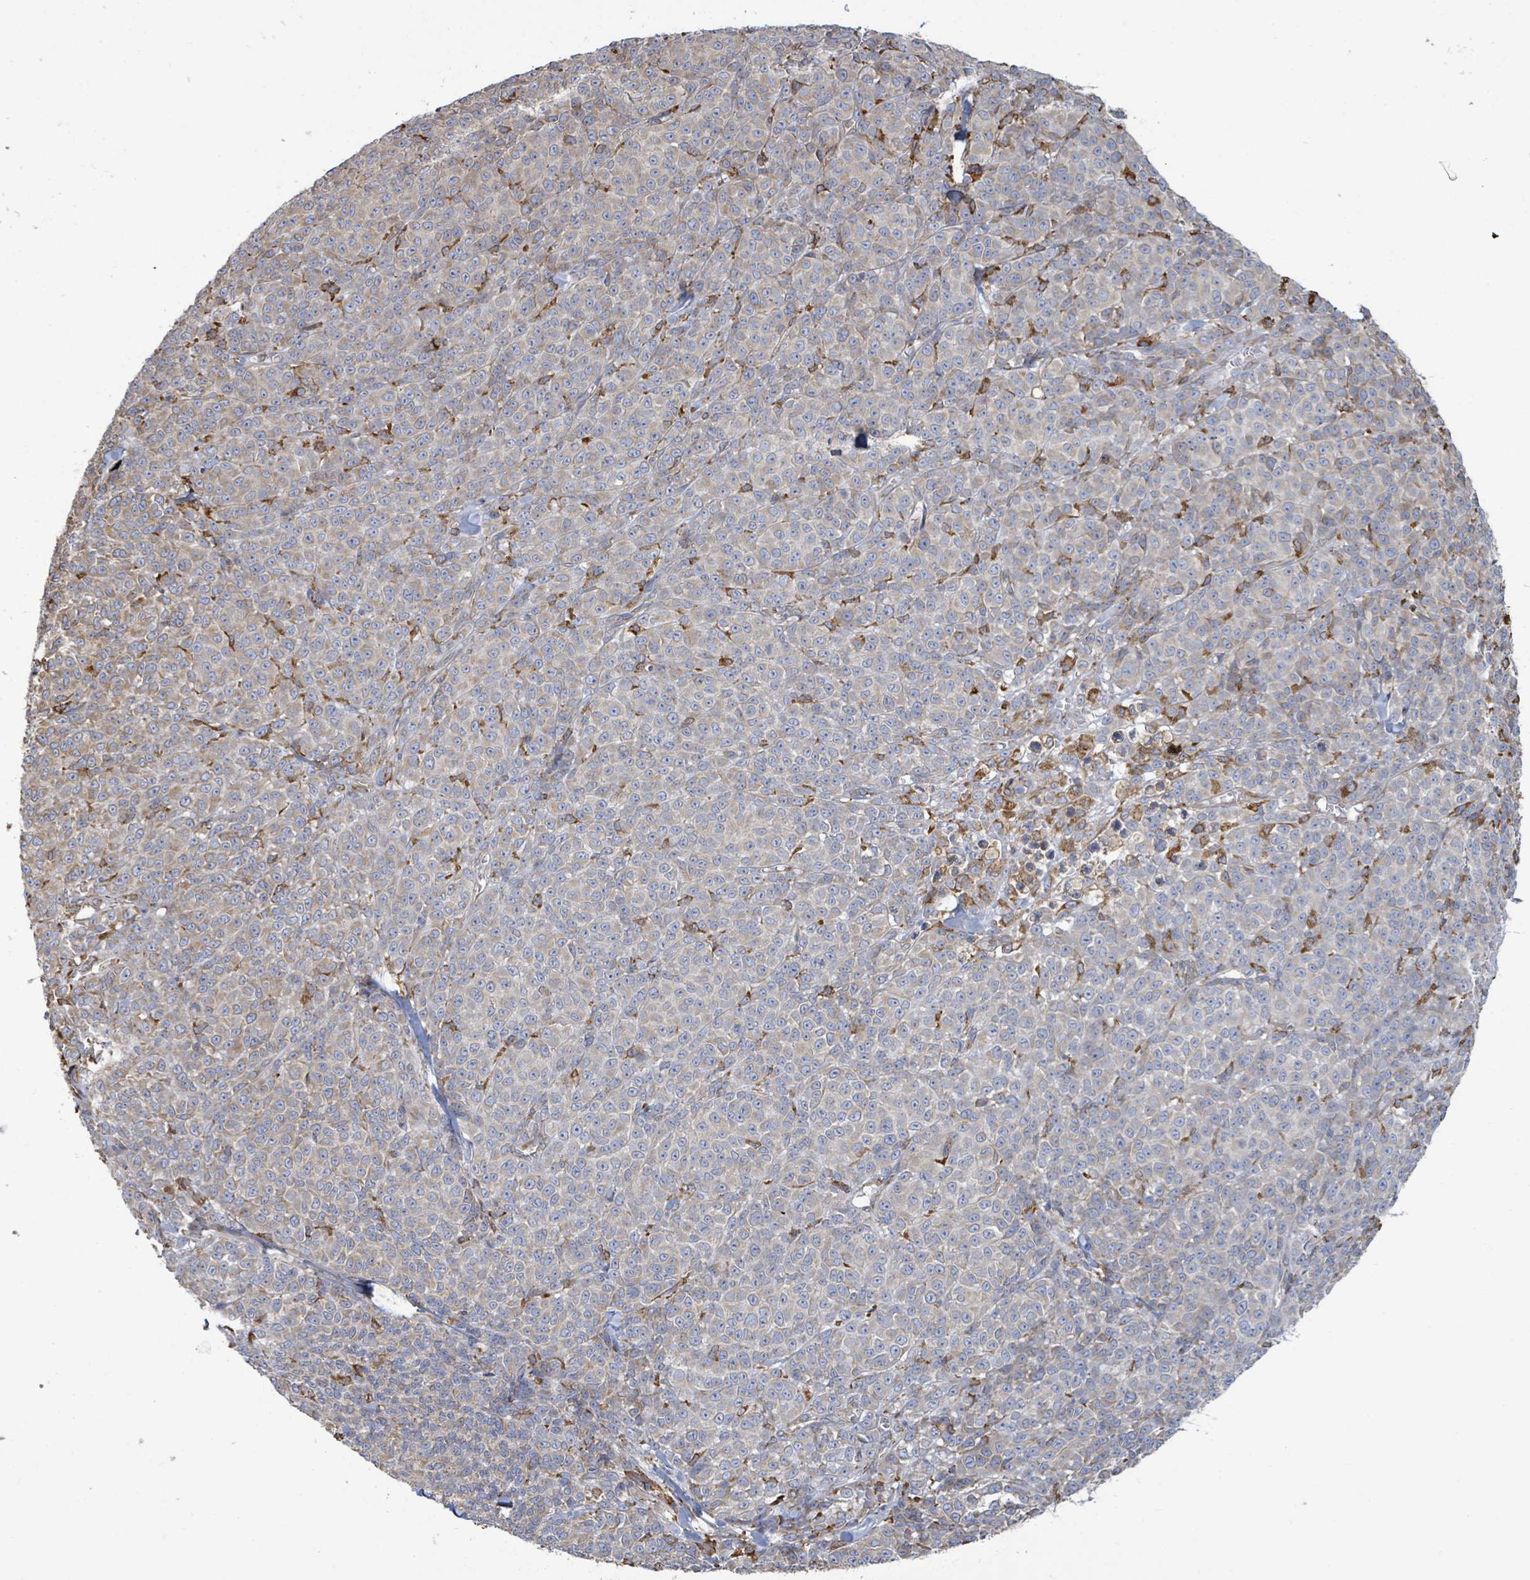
{"staining": {"intensity": "weak", "quantity": "<25%", "location": "cytoplasmic/membranous"}, "tissue": "melanoma", "cell_type": "Tumor cells", "image_type": "cancer", "snomed": [{"axis": "morphology", "description": "Normal tissue, NOS"}, {"axis": "morphology", "description": "Malignant melanoma, NOS"}, {"axis": "topography", "description": "Skin"}], "caption": "High power microscopy photomicrograph of an immunohistochemistry micrograph of melanoma, revealing no significant staining in tumor cells. (DAB IHC visualized using brightfield microscopy, high magnification).", "gene": "RFPL4A", "patient": {"sex": "female", "age": 34}}